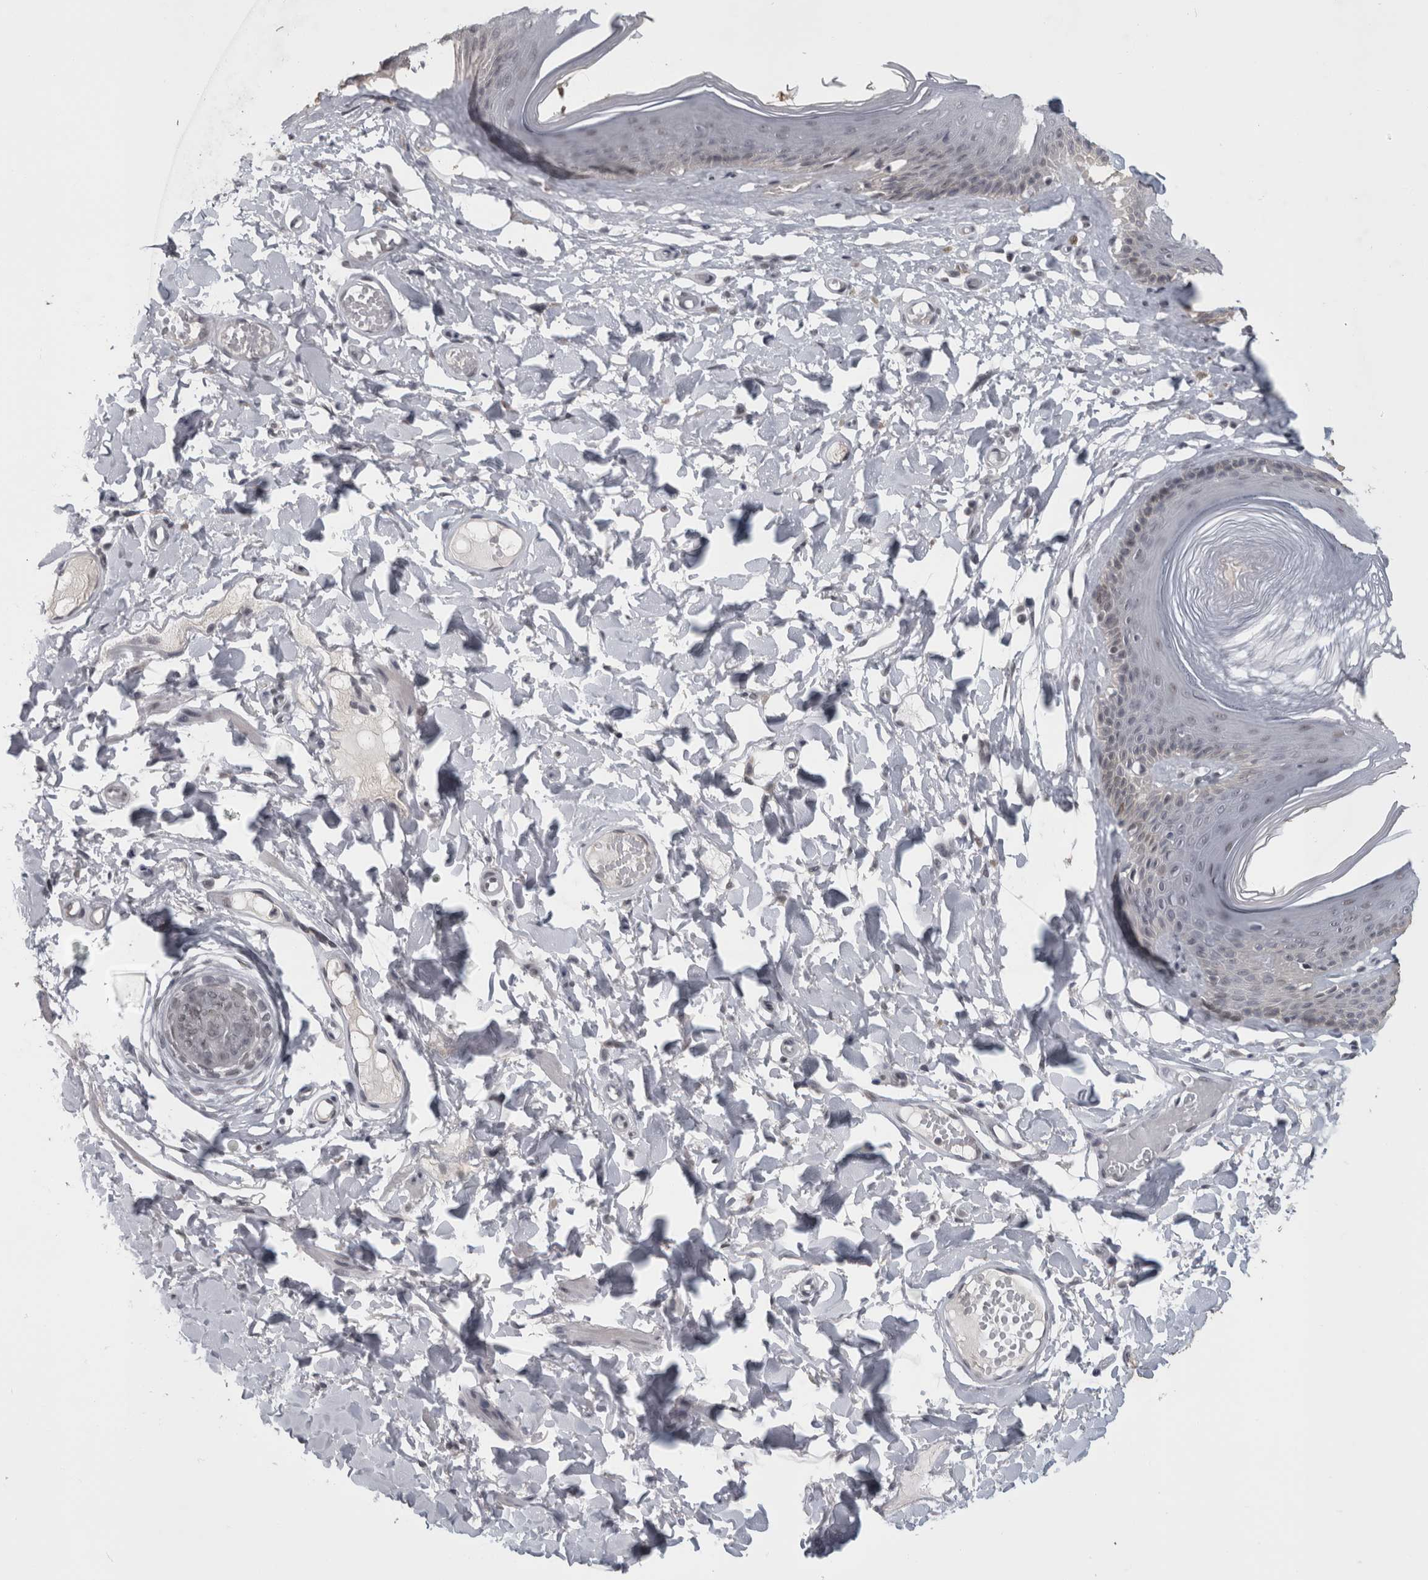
{"staining": {"intensity": "weak", "quantity": "25%-75%", "location": "nuclear"}, "tissue": "skin", "cell_type": "Epidermal cells", "image_type": "normal", "snomed": [{"axis": "morphology", "description": "Normal tissue, NOS"}, {"axis": "topography", "description": "Vulva"}], "caption": "Protein expression analysis of unremarkable skin shows weak nuclear expression in about 25%-75% of epidermal cells. The protein is stained brown, and the nuclei are stained in blue (DAB (3,3'-diaminobenzidine) IHC with brightfield microscopy, high magnification).", "gene": "ARID4B", "patient": {"sex": "female", "age": 73}}